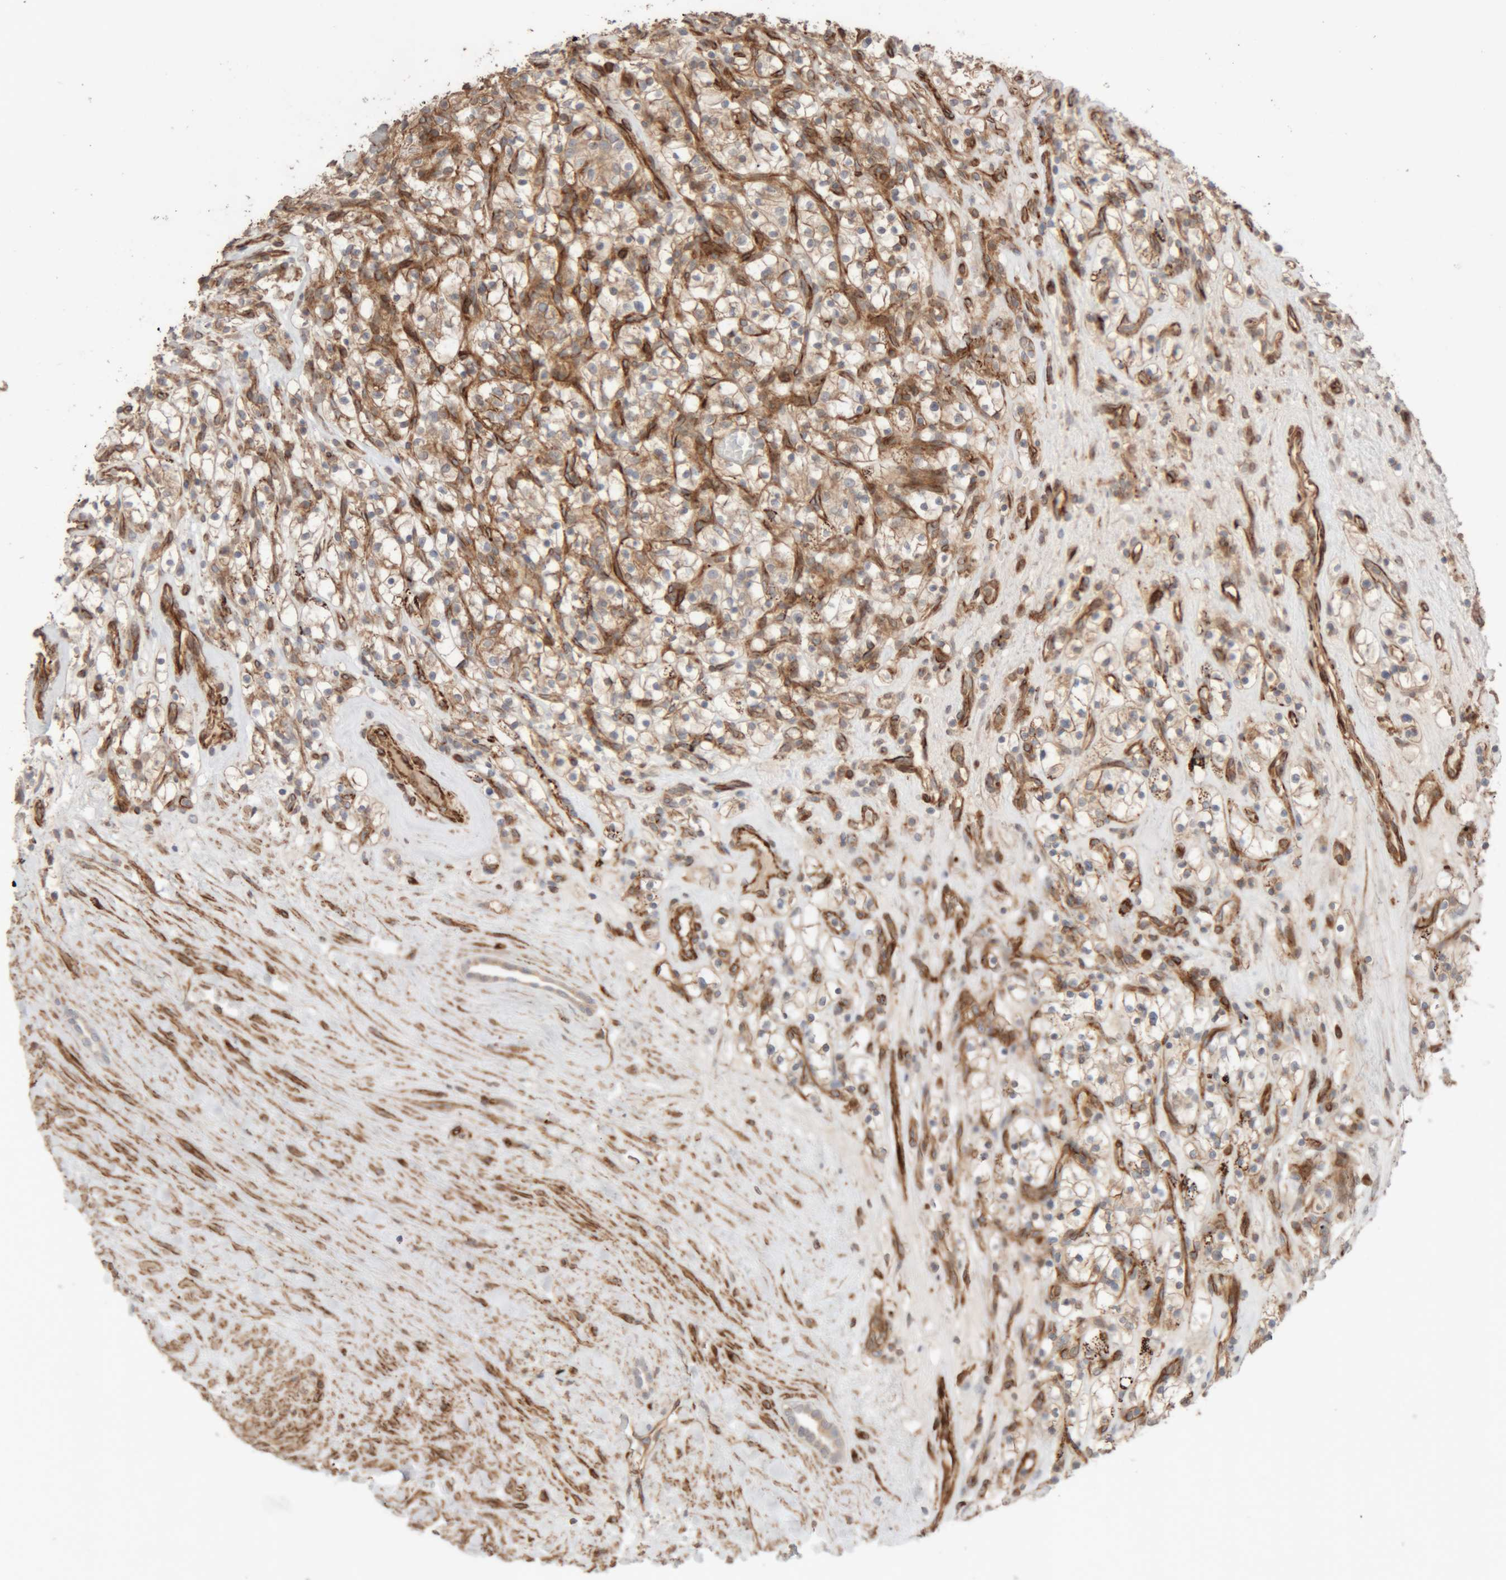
{"staining": {"intensity": "weak", "quantity": "25%-75%", "location": "cytoplasmic/membranous"}, "tissue": "renal cancer", "cell_type": "Tumor cells", "image_type": "cancer", "snomed": [{"axis": "morphology", "description": "Adenocarcinoma, NOS"}, {"axis": "topography", "description": "Kidney"}], "caption": "A photomicrograph of renal adenocarcinoma stained for a protein shows weak cytoplasmic/membranous brown staining in tumor cells.", "gene": "RAB32", "patient": {"sex": "female", "age": 57}}